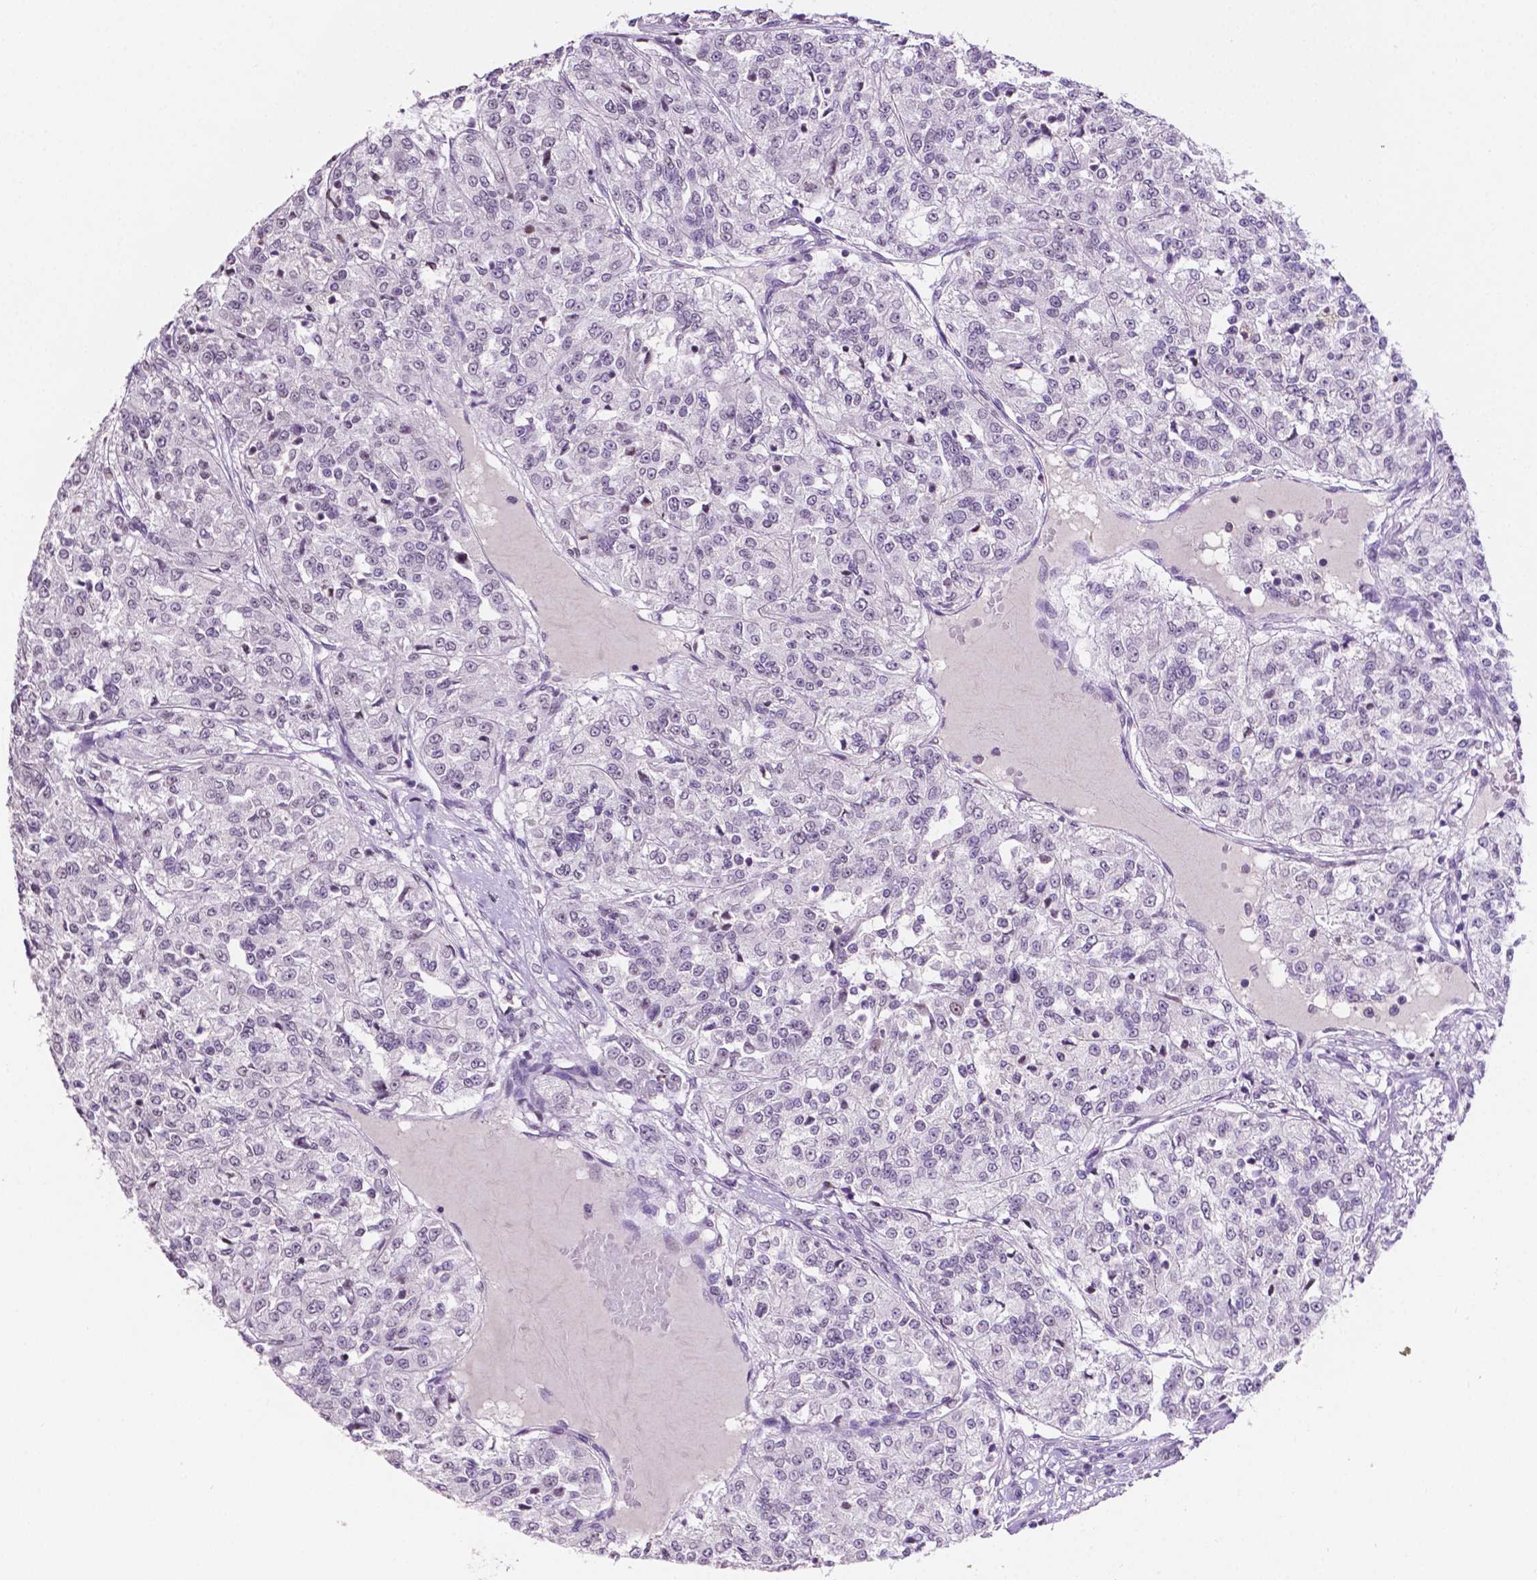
{"staining": {"intensity": "negative", "quantity": "none", "location": "none"}, "tissue": "renal cancer", "cell_type": "Tumor cells", "image_type": "cancer", "snomed": [{"axis": "morphology", "description": "Adenocarcinoma, NOS"}, {"axis": "topography", "description": "Kidney"}], "caption": "Human adenocarcinoma (renal) stained for a protein using immunohistochemistry demonstrates no positivity in tumor cells.", "gene": "PTPN6", "patient": {"sex": "female", "age": 63}}